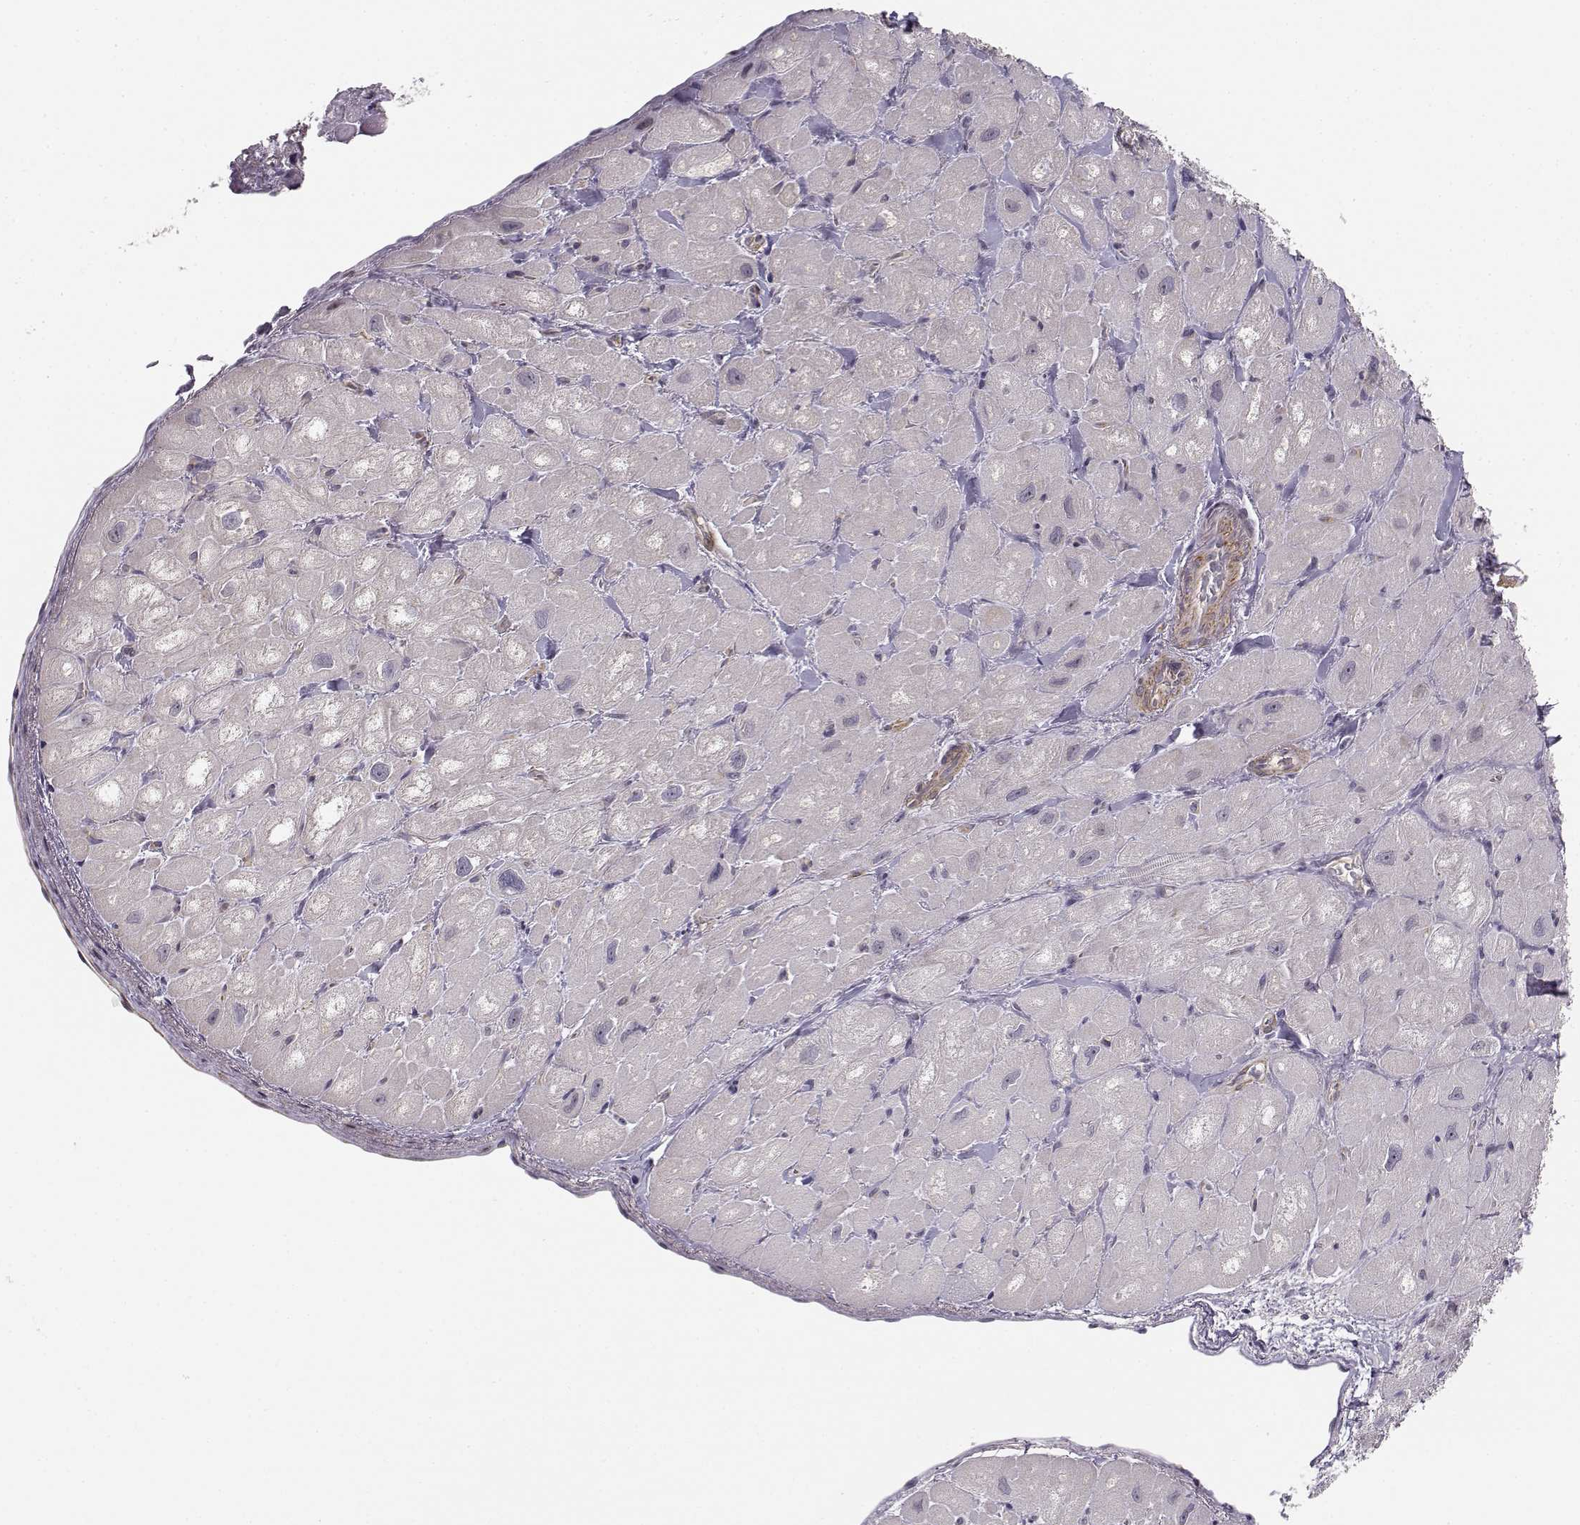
{"staining": {"intensity": "negative", "quantity": "none", "location": "none"}, "tissue": "heart muscle", "cell_type": "Cardiomyocytes", "image_type": "normal", "snomed": [{"axis": "morphology", "description": "Normal tissue, NOS"}, {"axis": "topography", "description": "Heart"}], "caption": "The micrograph demonstrates no staining of cardiomyocytes in benign heart muscle.", "gene": "RGS9BP", "patient": {"sex": "male", "age": 60}}